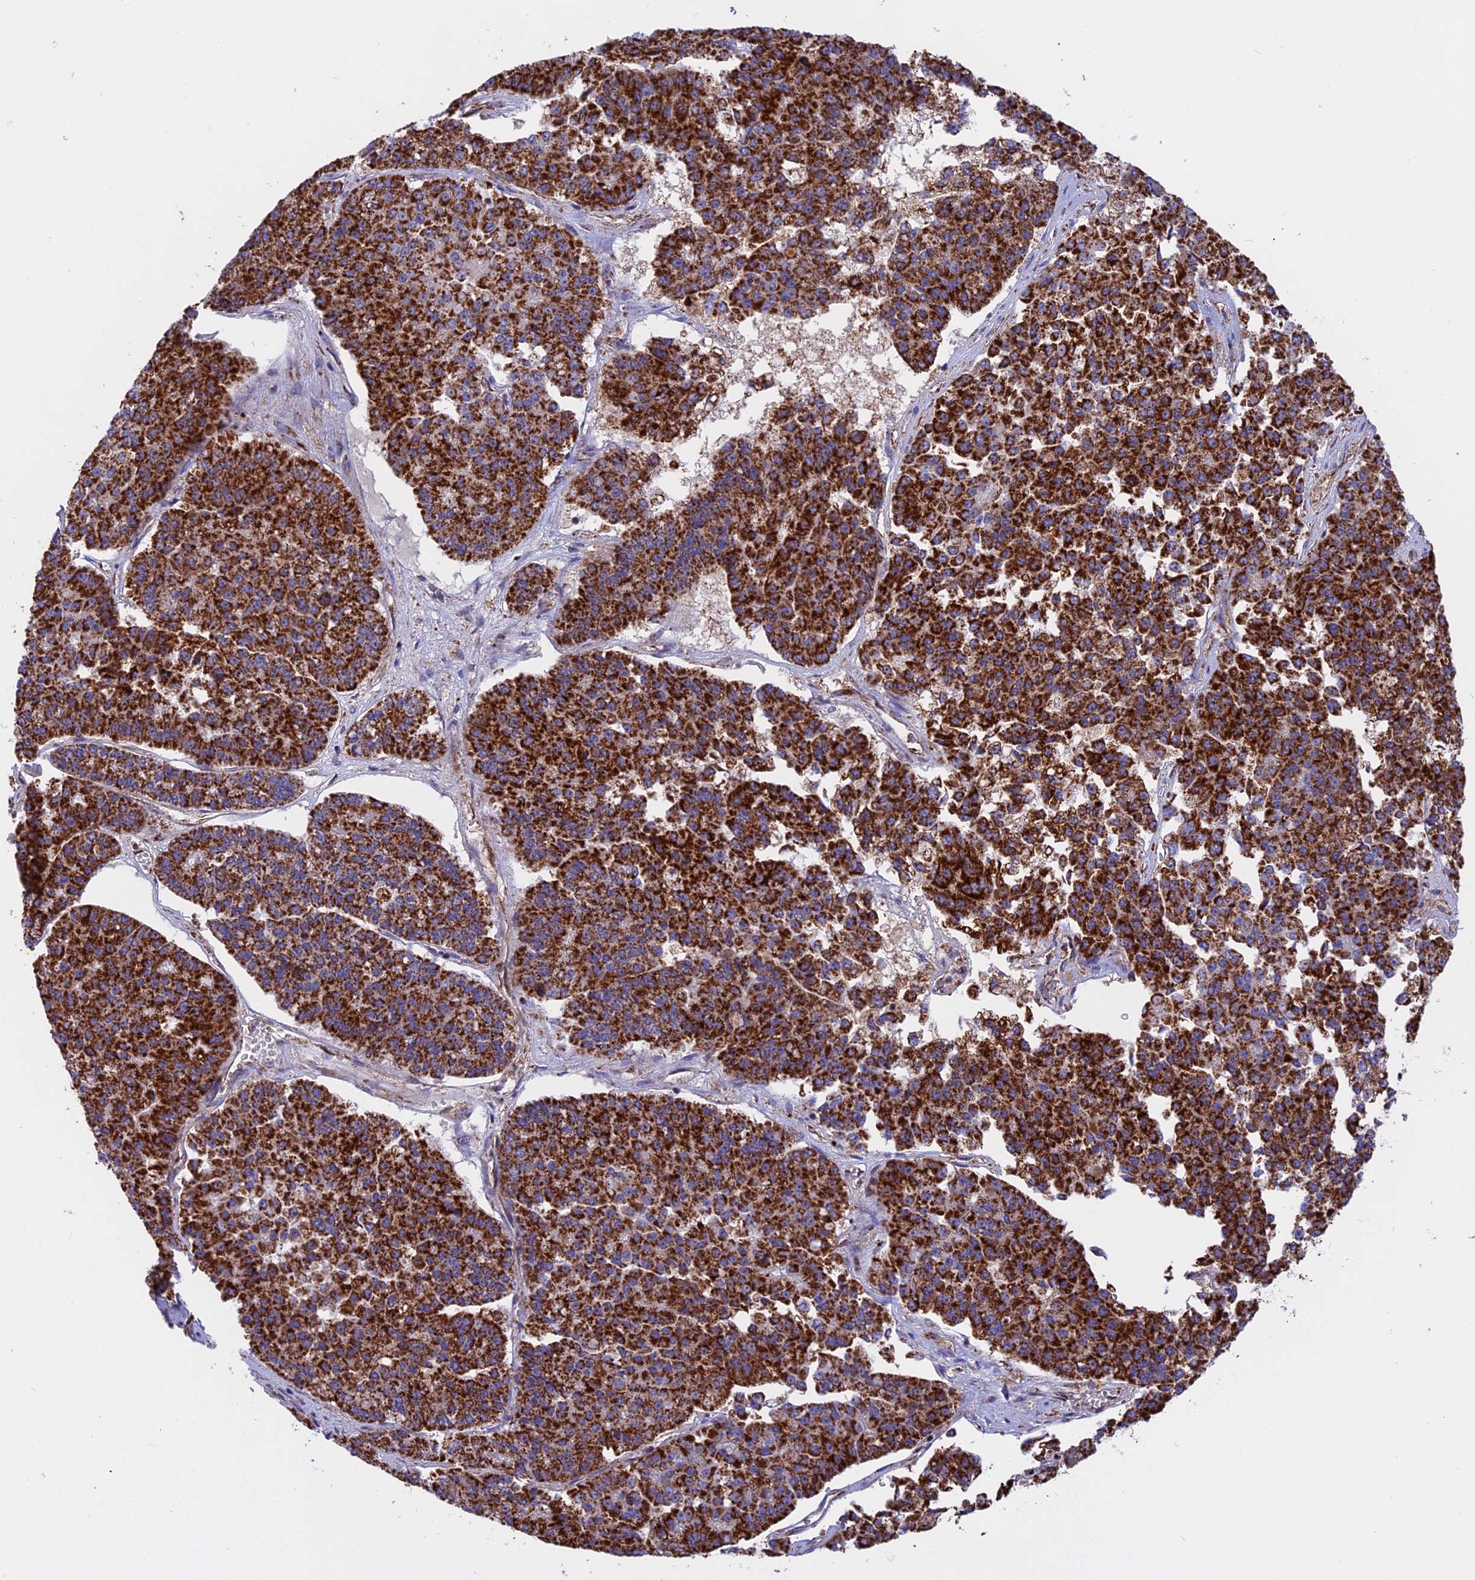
{"staining": {"intensity": "strong", "quantity": ">75%", "location": "cytoplasmic/membranous"}, "tissue": "pancreatic cancer", "cell_type": "Tumor cells", "image_type": "cancer", "snomed": [{"axis": "morphology", "description": "Adenocarcinoma, NOS"}, {"axis": "topography", "description": "Pancreas"}], "caption": "There is high levels of strong cytoplasmic/membranous positivity in tumor cells of adenocarcinoma (pancreatic), as demonstrated by immunohistochemical staining (brown color).", "gene": "UQCRB", "patient": {"sex": "male", "age": 50}}